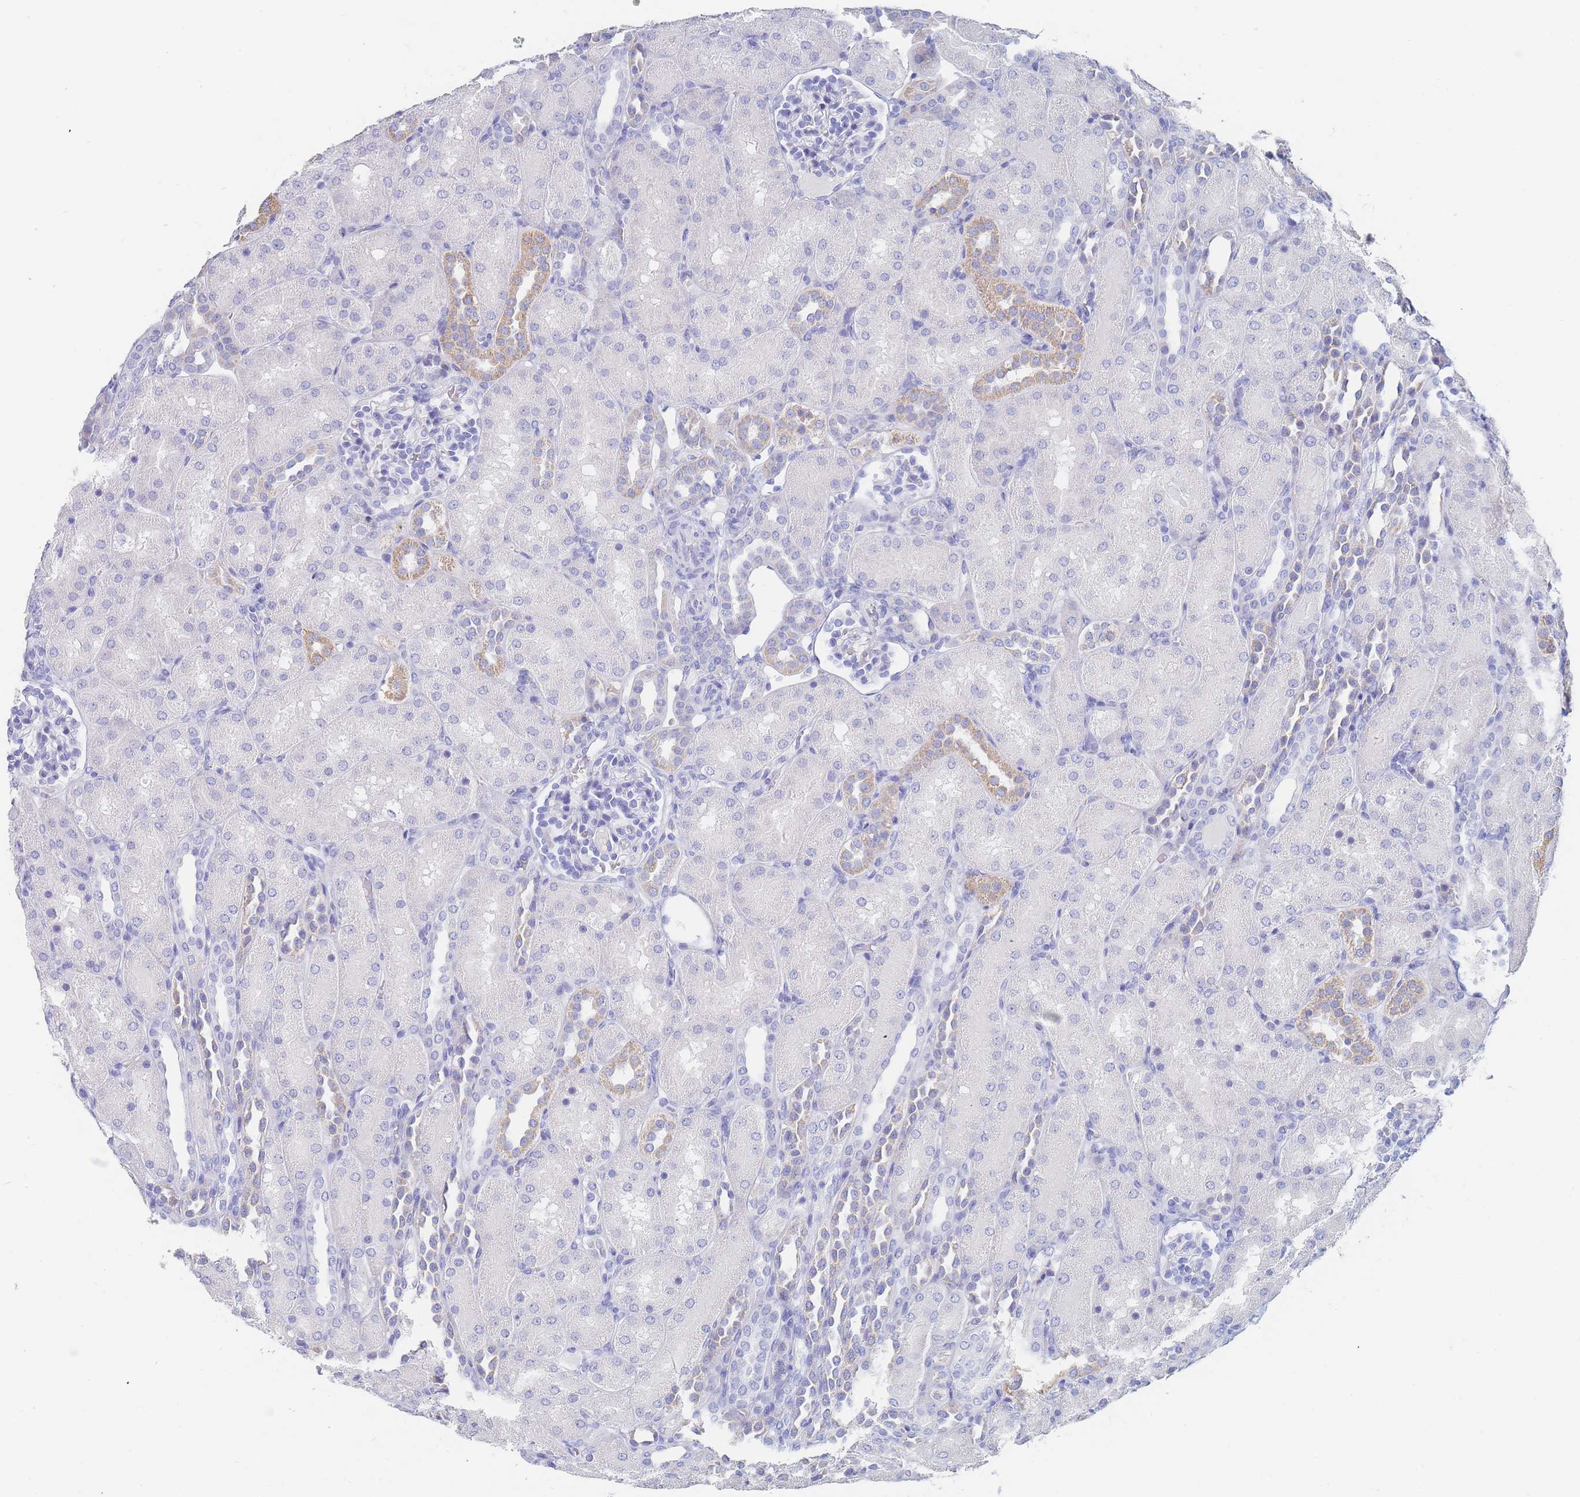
{"staining": {"intensity": "negative", "quantity": "none", "location": "none"}, "tissue": "kidney", "cell_type": "Cells in glomeruli", "image_type": "normal", "snomed": [{"axis": "morphology", "description": "Normal tissue, NOS"}, {"axis": "topography", "description": "Kidney"}], "caption": "A high-resolution micrograph shows IHC staining of unremarkable kidney, which demonstrates no significant positivity in cells in glomeruli.", "gene": "SLC25A35", "patient": {"sex": "male", "age": 1}}